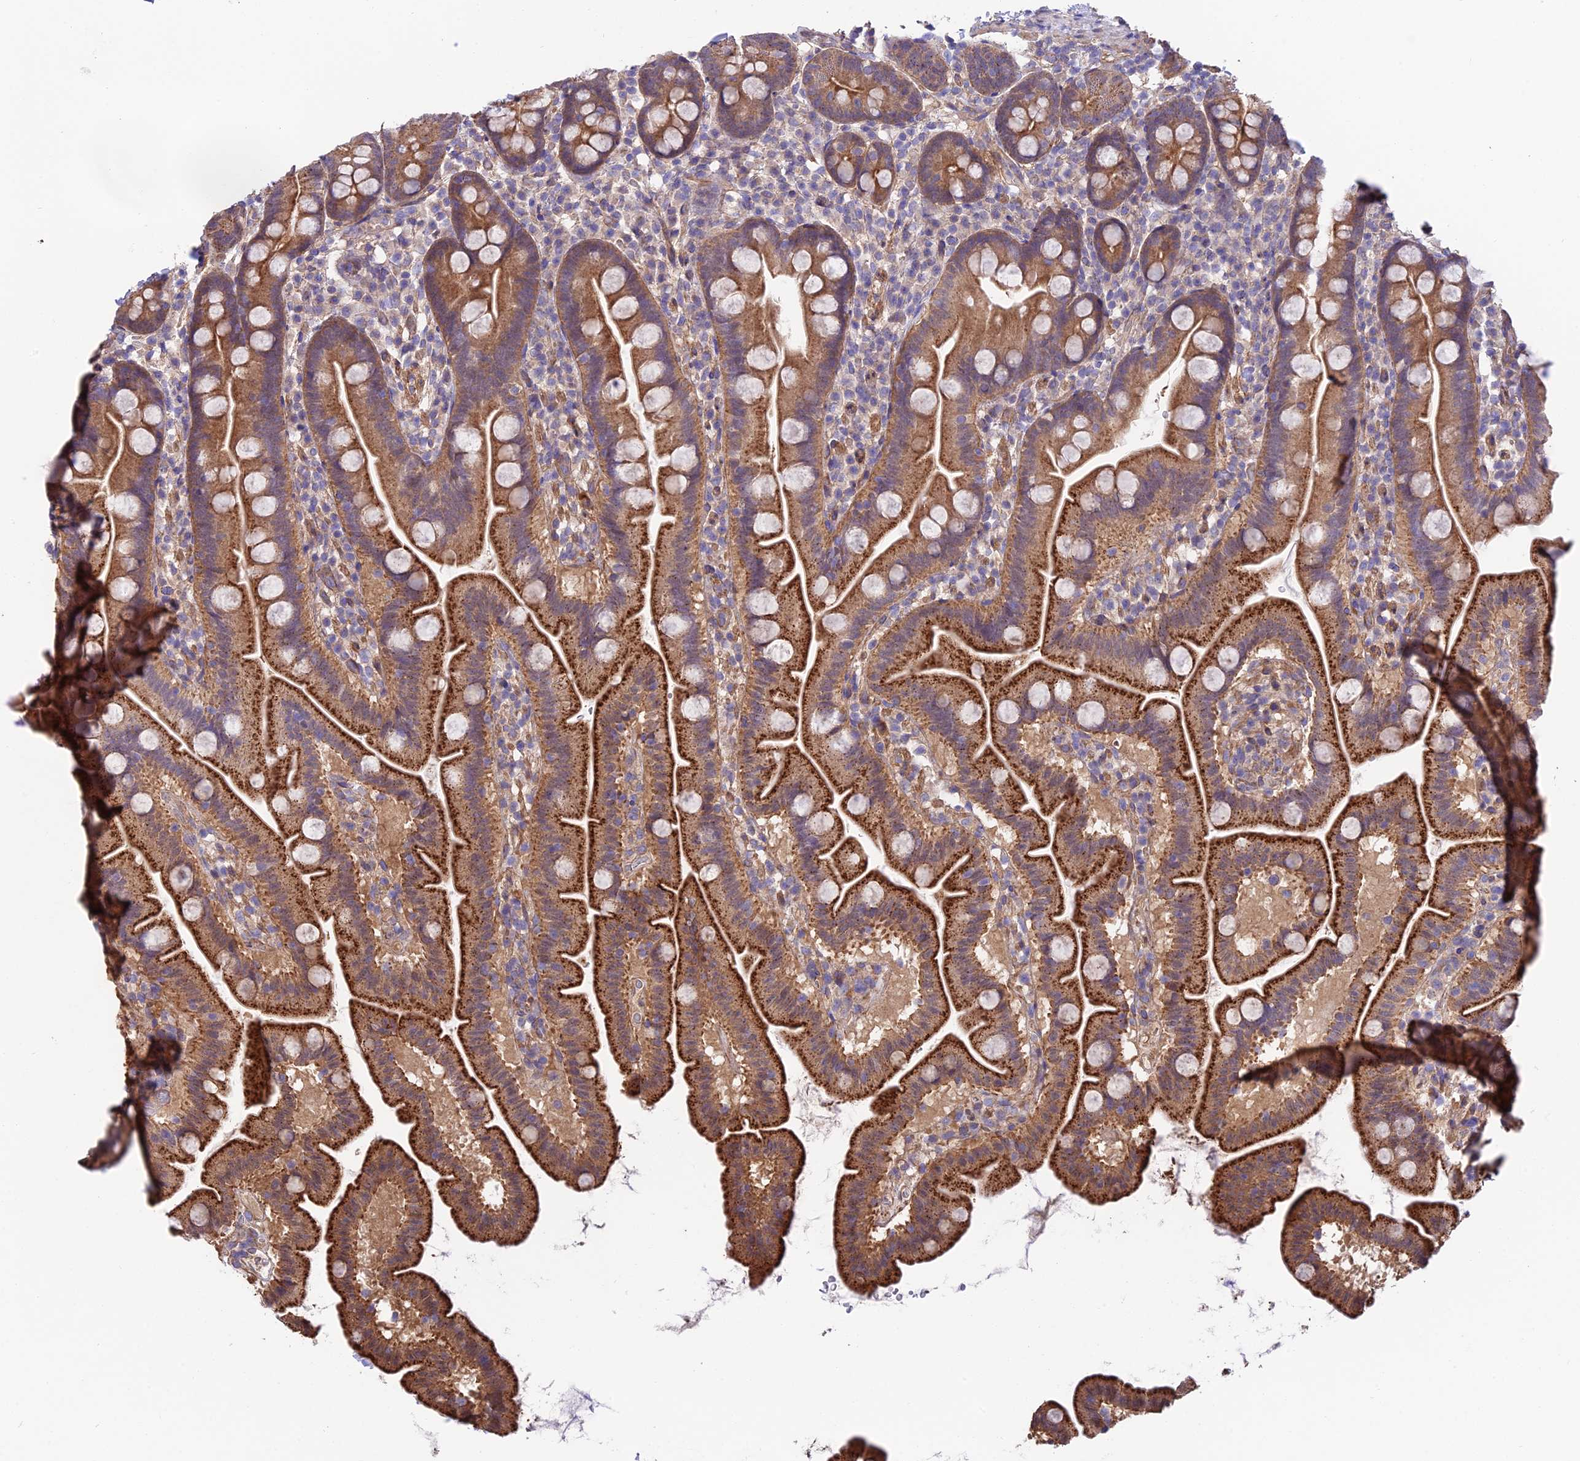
{"staining": {"intensity": "strong", "quantity": ">75%", "location": "cytoplasmic/membranous"}, "tissue": "small intestine", "cell_type": "Glandular cells", "image_type": "normal", "snomed": [{"axis": "morphology", "description": "Normal tissue, NOS"}, {"axis": "topography", "description": "Small intestine"}], "caption": "Unremarkable small intestine was stained to show a protein in brown. There is high levels of strong cytoplasmic/membranous expression in approximately >75% of glandular cells.", "gene": "QRFP", "patient": {"sex": "female", "age": 68}}